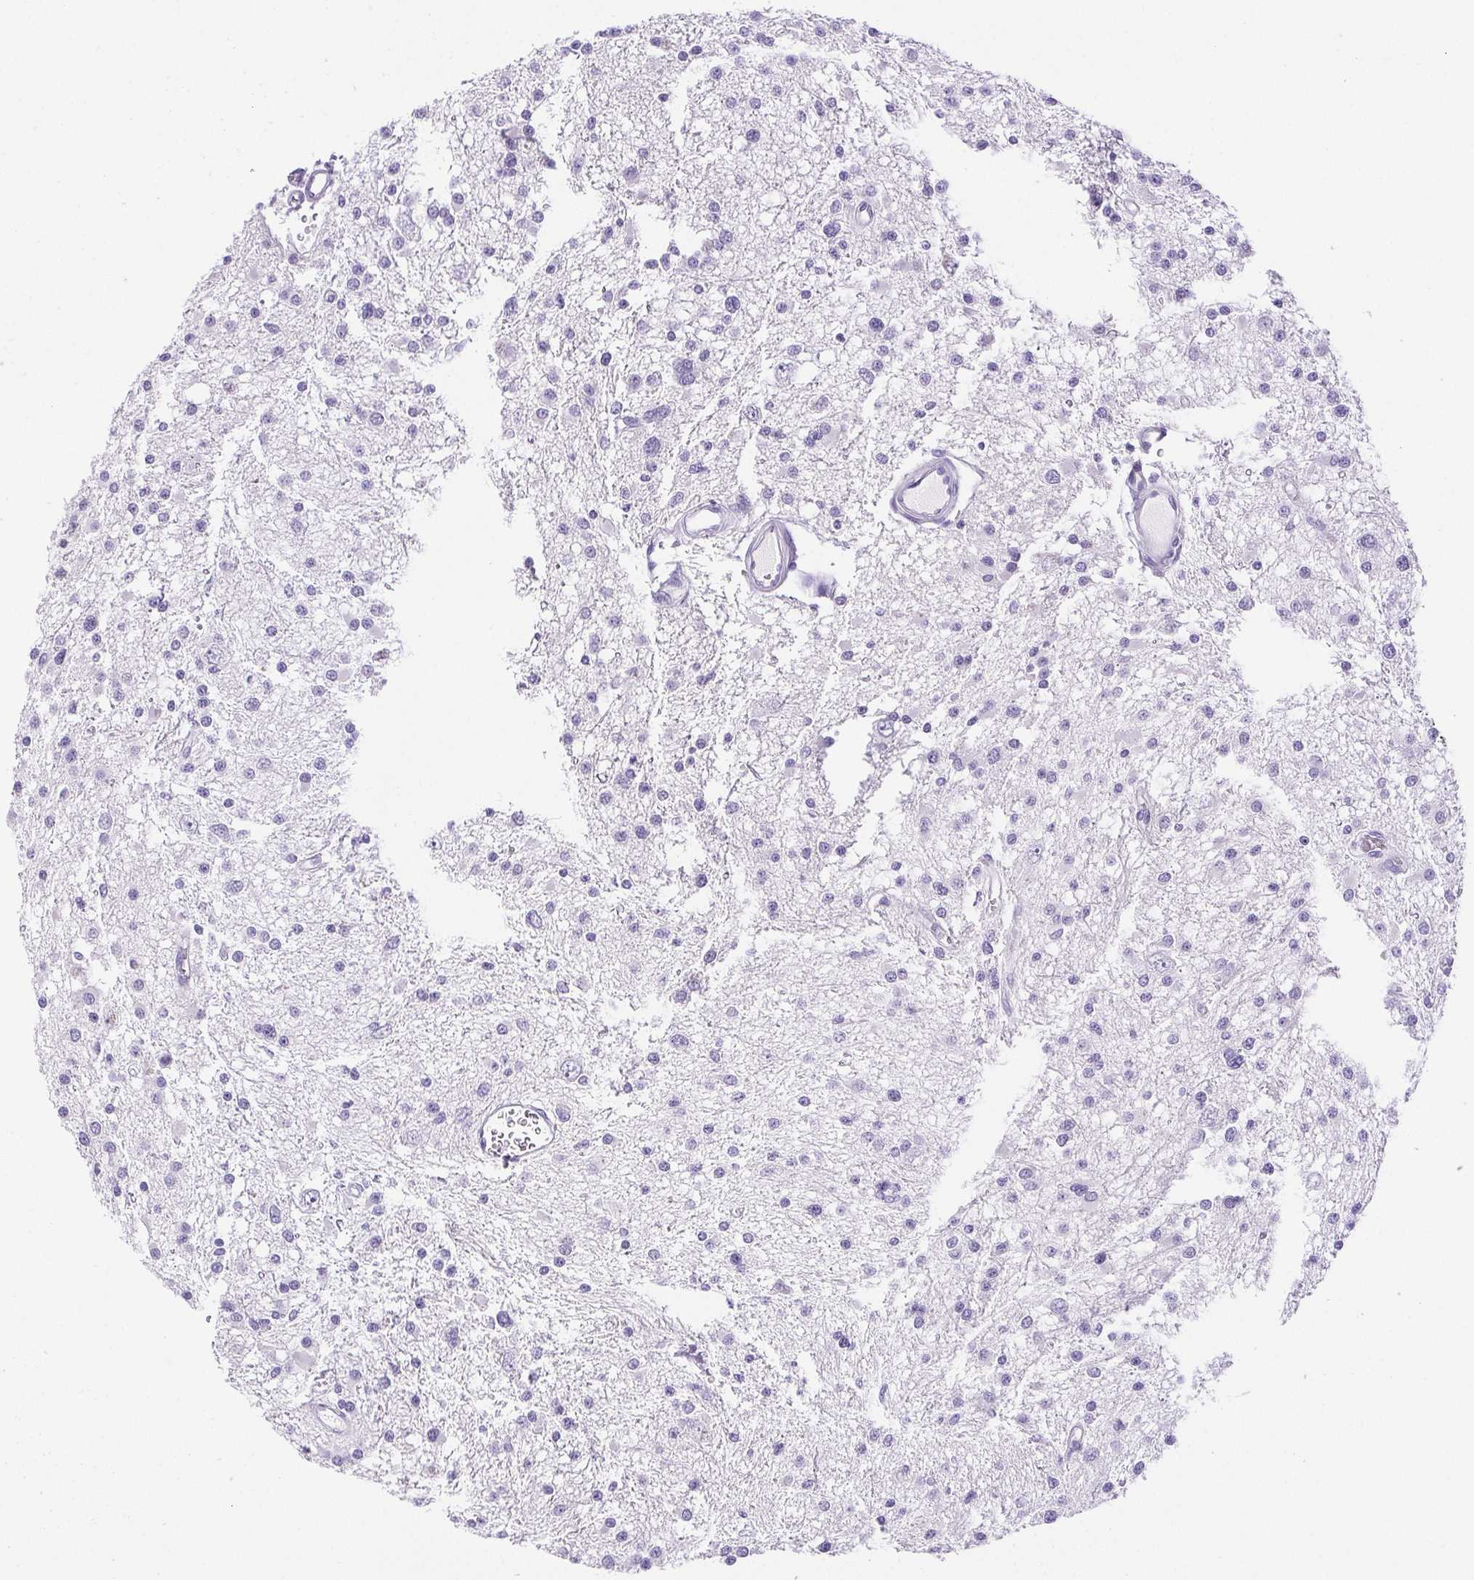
{"staining": {"intensity": "negative", "quantity": "none", "location": "none"}, "tissue": "glioma", "cell_type": "Tumor cells", "image_type": "cancer", "snomed": [{"axis": "morphology", "description": "Glioma, malignant, High grade"}, {"axis": "topography", "description": "Brain"}], "caption": "This is an IHC image of human glioma. There is no expression in tumor cells.", "gene": "HLA-G", "patient": {"sex": "male", "age": 54}}